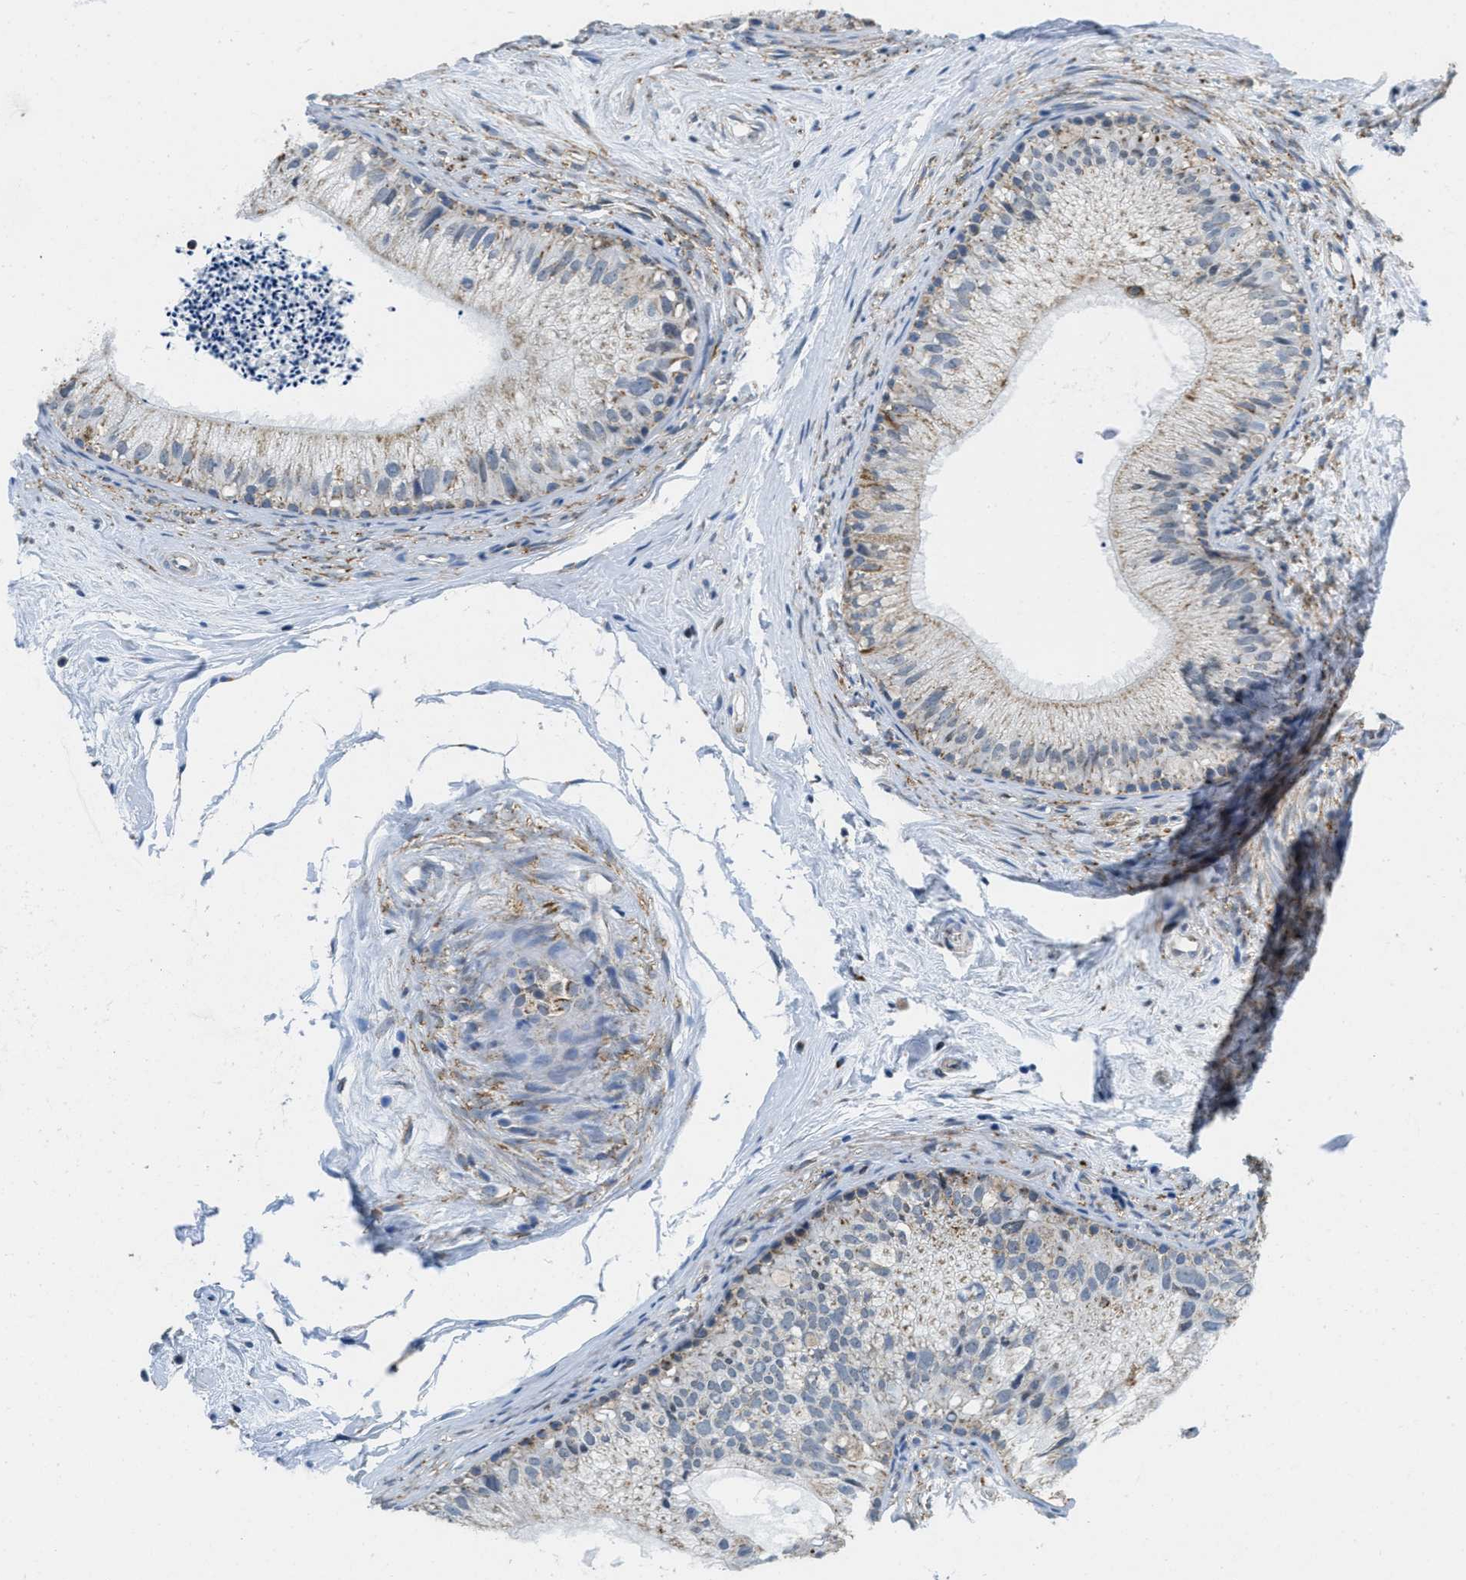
{"staining": {"intensity": "weak", "quantity": "25%-75%", "location": "cytoplasmic/membranous"}, "tissue": "epididymis", "cell_type": "Glandular cells", "image_type": "normal", "snomed": [{"axis": "morphology", "description": "Normal tissue, NOS"}, {"axis": "topography", "description": "Epididymis"}], "caption": "Protein expression analysis of benign human epididymis reveals weak cytoplasmic/membranous positivity in approximately 25%-75% of glandular cells. Nuclei are stained in blue.", "gene": "TOMM70", "patient": {"sex": "male", "age": 56}}